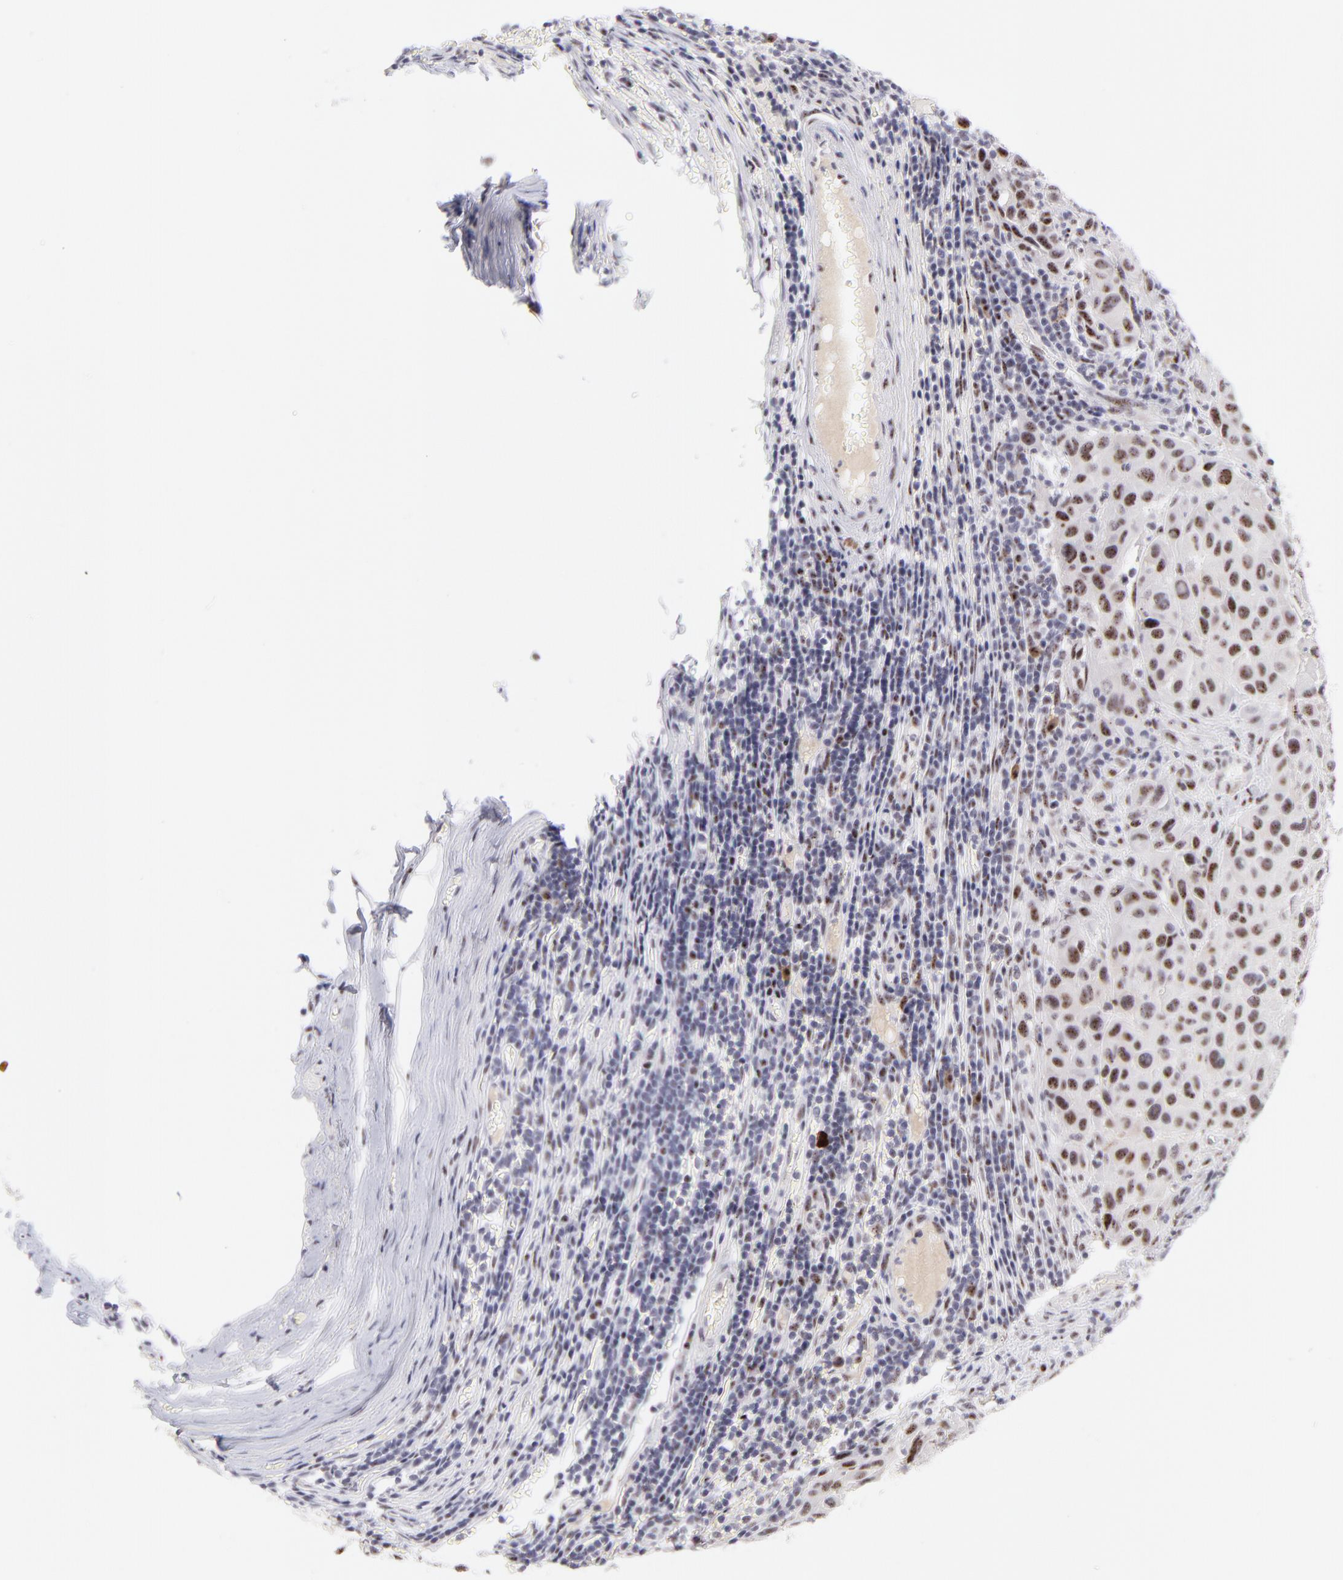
{"staining": {"intensity": "moderate", "quantity": ">75%", "location": "nuclear"}, "tissue": "melanoma", "cell_type": "Tumor cells", "image_type": "cancer", "snomed": [{"axis": "morphology", "description": "Malignant melanoma, Metastatic site"}, {"axis": "topography", "description": "Lymph node"}], "caption": "Immunohistochemistry (IHC) staining of melanoma, which reveals medium levels of moderate nuclear positivity in about >75% of tumor cells indicating moderate nuclear protein expression. The staining was performed using DAB (brown) for protein detection and nuclei were counterstained in hematoxylin (blue).", "gene": "CDC25C", "patient": {"sex": "male", "age": 61}}